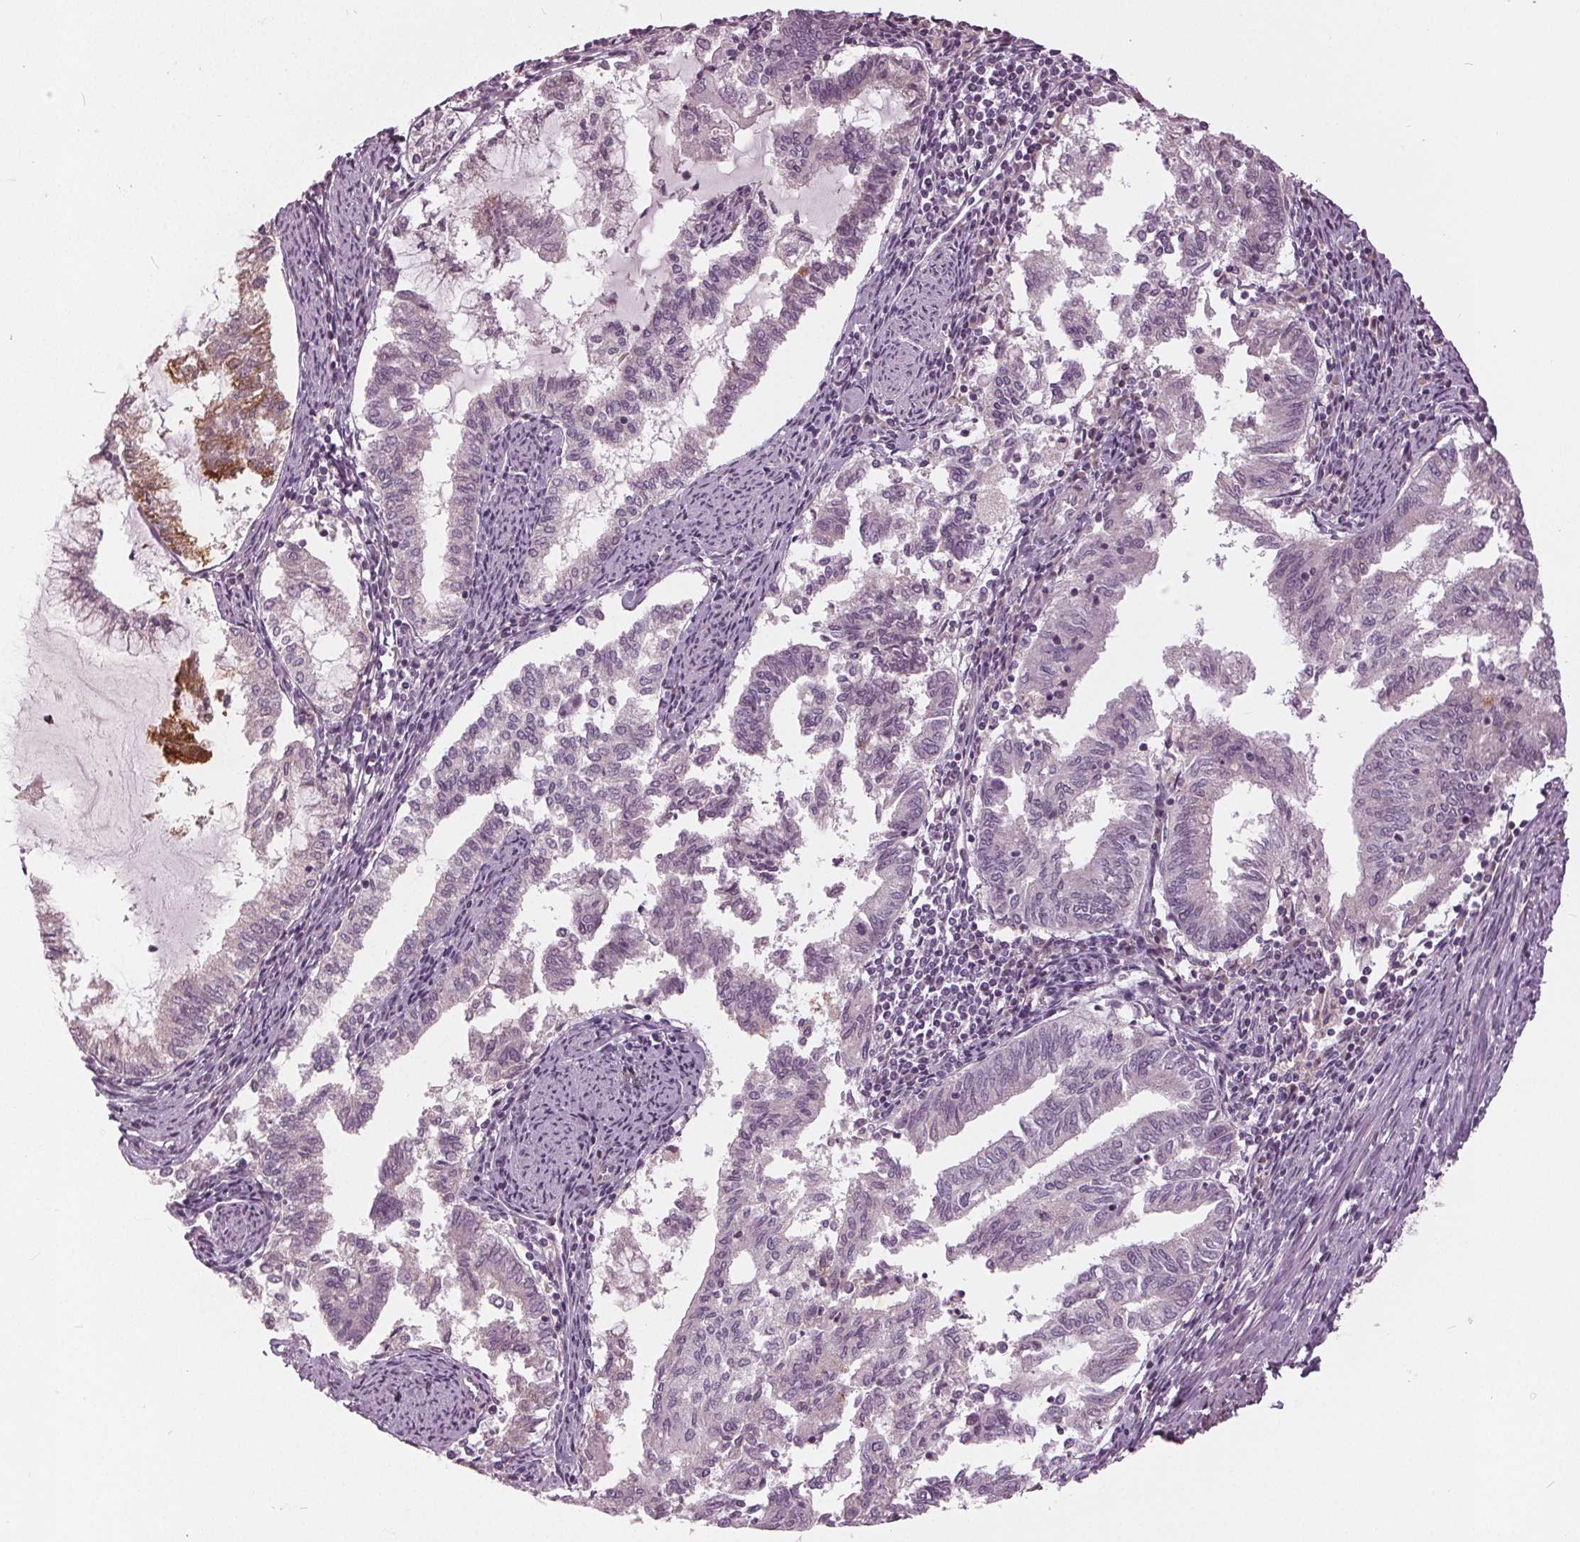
{"staining": {"intensity": "negative", "quantity": "none", "location": "none"}, "tissue": "endometrial cancer", "cell_type": "Tumor cells", "image_type": "cancer", "snomed": [{"axis": "morphology", "description": "Adenocarcinoma, NOS"}, {"axis": "topography", "description": "Endometrium"}], "caption": "Histopathology image shows no significant protein positivity in tumor cells of endometrial cancer (adenocarcinoma).", "gene": "KLK13", "patient": {"sex": "female", "age": 79}}